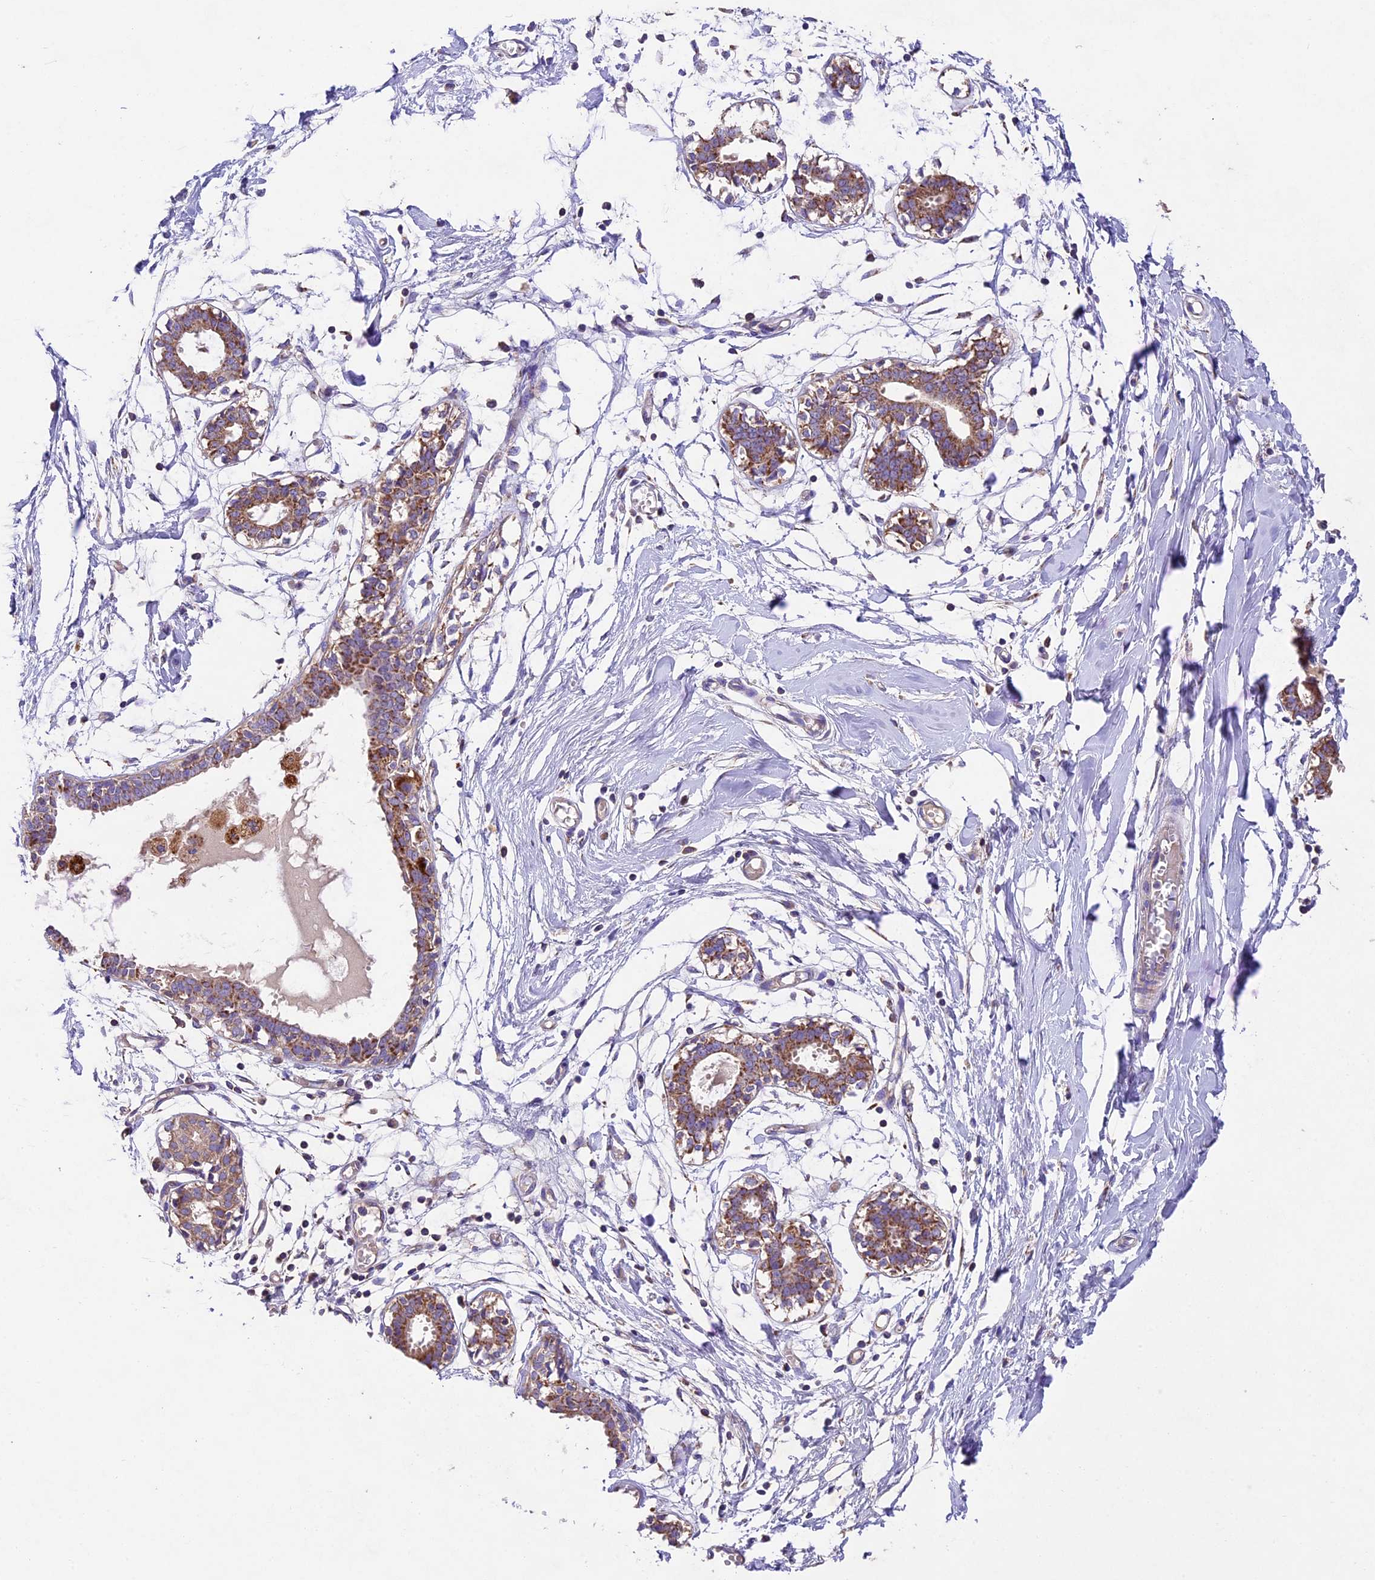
{"staining": {"intensity": "negative", "quantity": "none", "location": "none"}, "tissue": "breast", "cell_type": "Adipocytes", "image_type": "normal", "snomed": [{"axis": "morphology", "description": "Normal tissue, NOS"}, {"axis": "topography", "description": "Breast"}], "caption": "Adipocytes are negative for protein expression in unremarkable human breast. (DAB IHC, high magnification).", "gene": "PMPCB", "patient": {"sex": "female", "age": 27}}